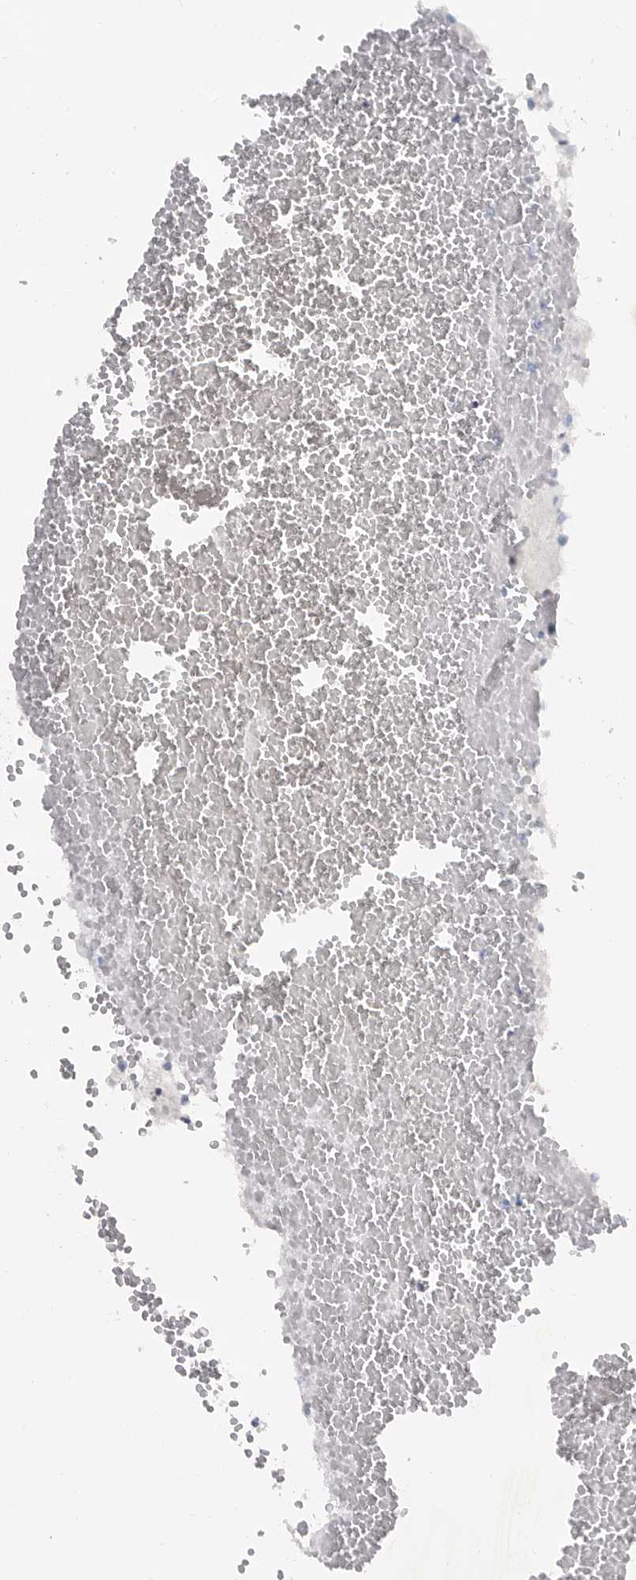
{"staining": {"intensity": "negative", "quantity": "none", "location": "none"}, "tissue": "fallopian tube", "cell_type": "Glandular cells", "image_type": "normal", "snomed": [{"axis": "morphology", "description": "Normal tissue, NOS"}, {"axis": "topography", "description": "Fallopian tube"}, {"axis": "topography", "description": "Placenta"}], "caption": "Immunohistochemistry histopathology image of unremarkable human fallopian tube stained for a protein (brown), which exhibits no staining in glandular cells.", "gene": "LY6D", "patient": {"sex": "female", "age": 32}}